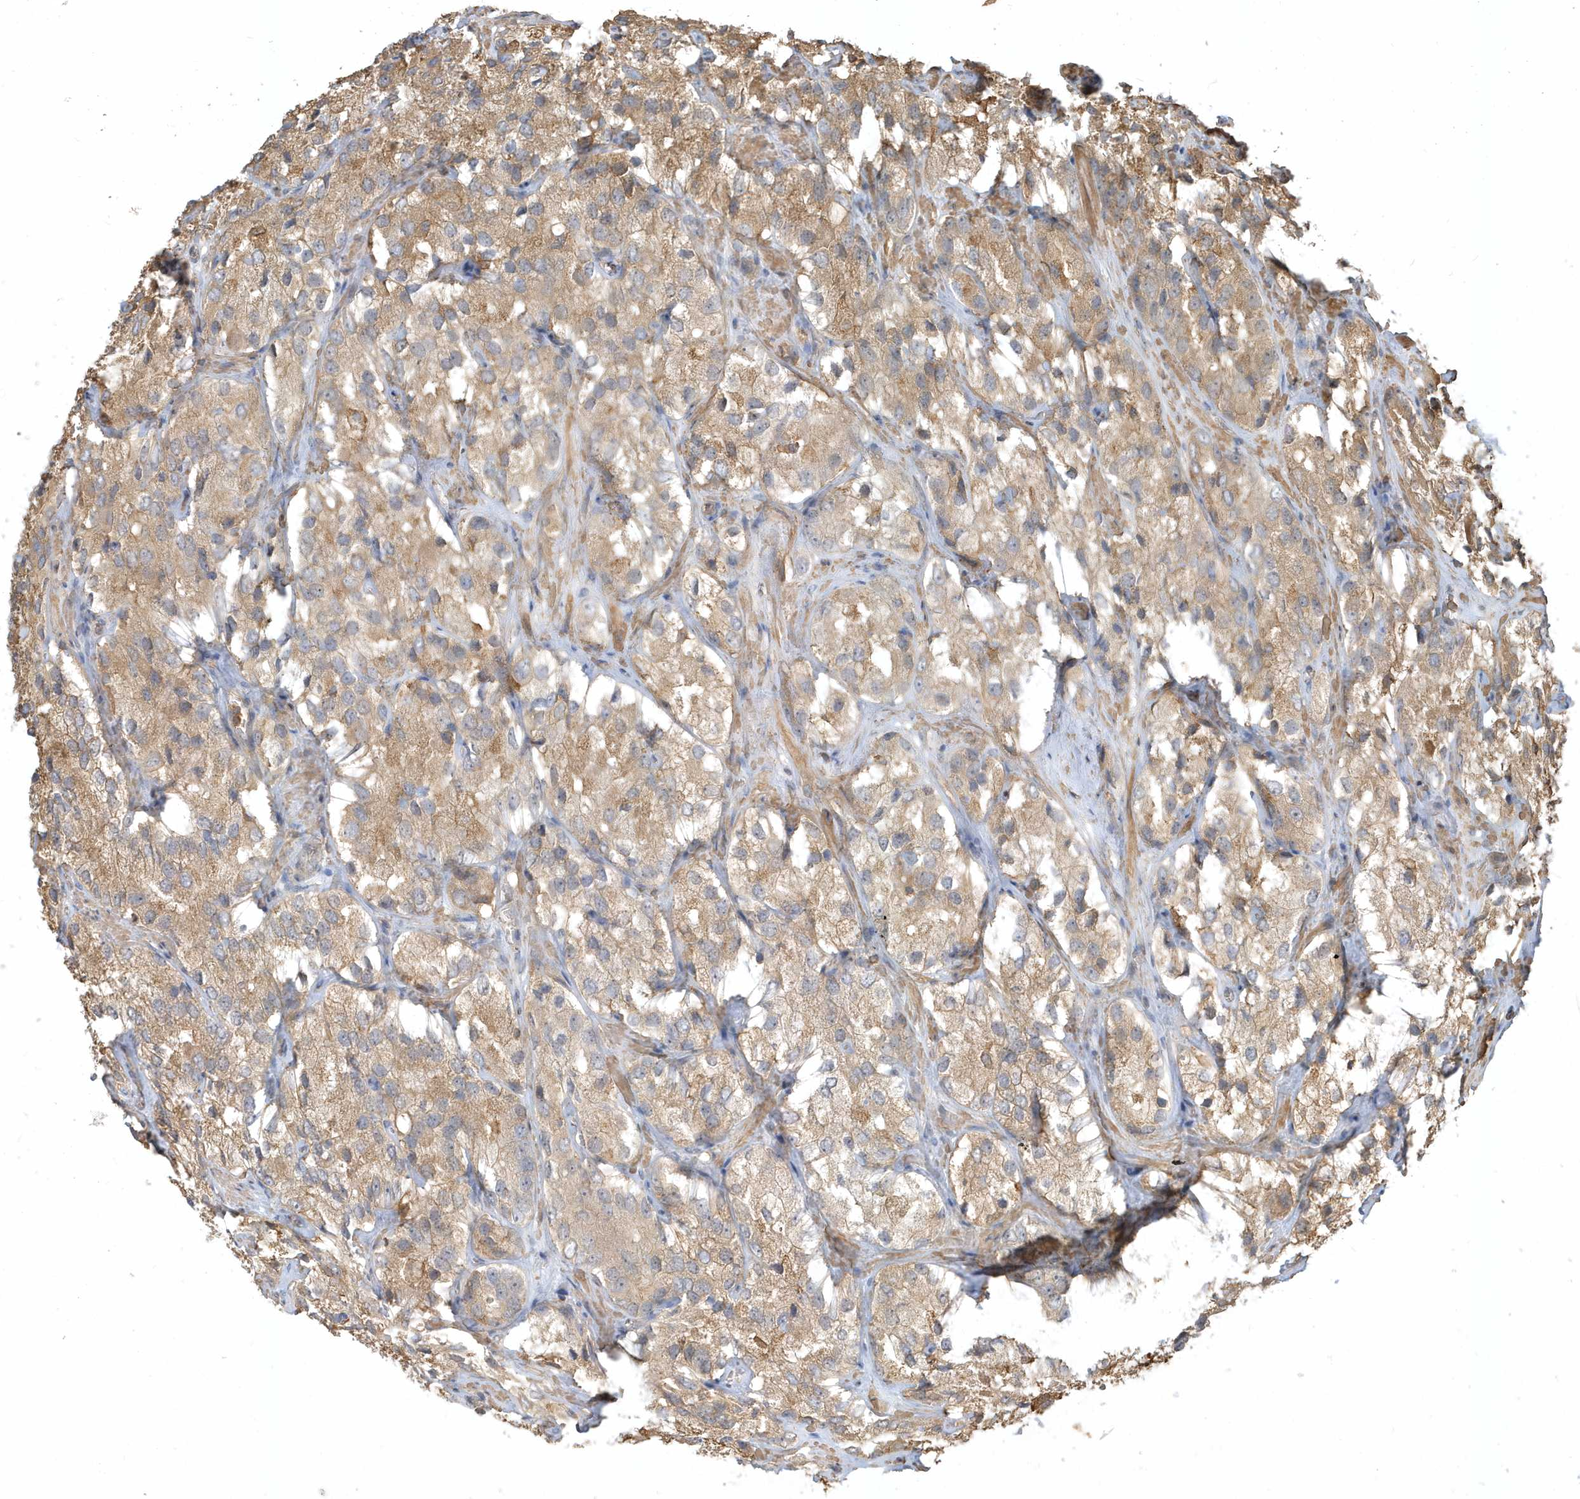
{"staining": {"intensity": "moderate", "quantity": "25%-75%", "location": "cytoplasmic/membranous"}, "tissue": "prostate cancer", "cell_type": "Tumor cells", "image_type": "cancer", "snomed": [{"axis": "morphology", "description": "Adenocarcinoma, High grade"}, {"axis": "topography", "description": "Prostate"}], "caption": "Protein staining by IHC demonstrates moderate cytoplasmic/membranous positivity in about 25%-75% of tumor cells in prostate cancer. (Stains: DAB (3,3'-diaminobenzidine) in brown, nuclei in blue, Microscopy: brightfield microscopy at high magnification).", "gene": "ZBTB8A", "patient": {"sex": "male", "age": 66}}